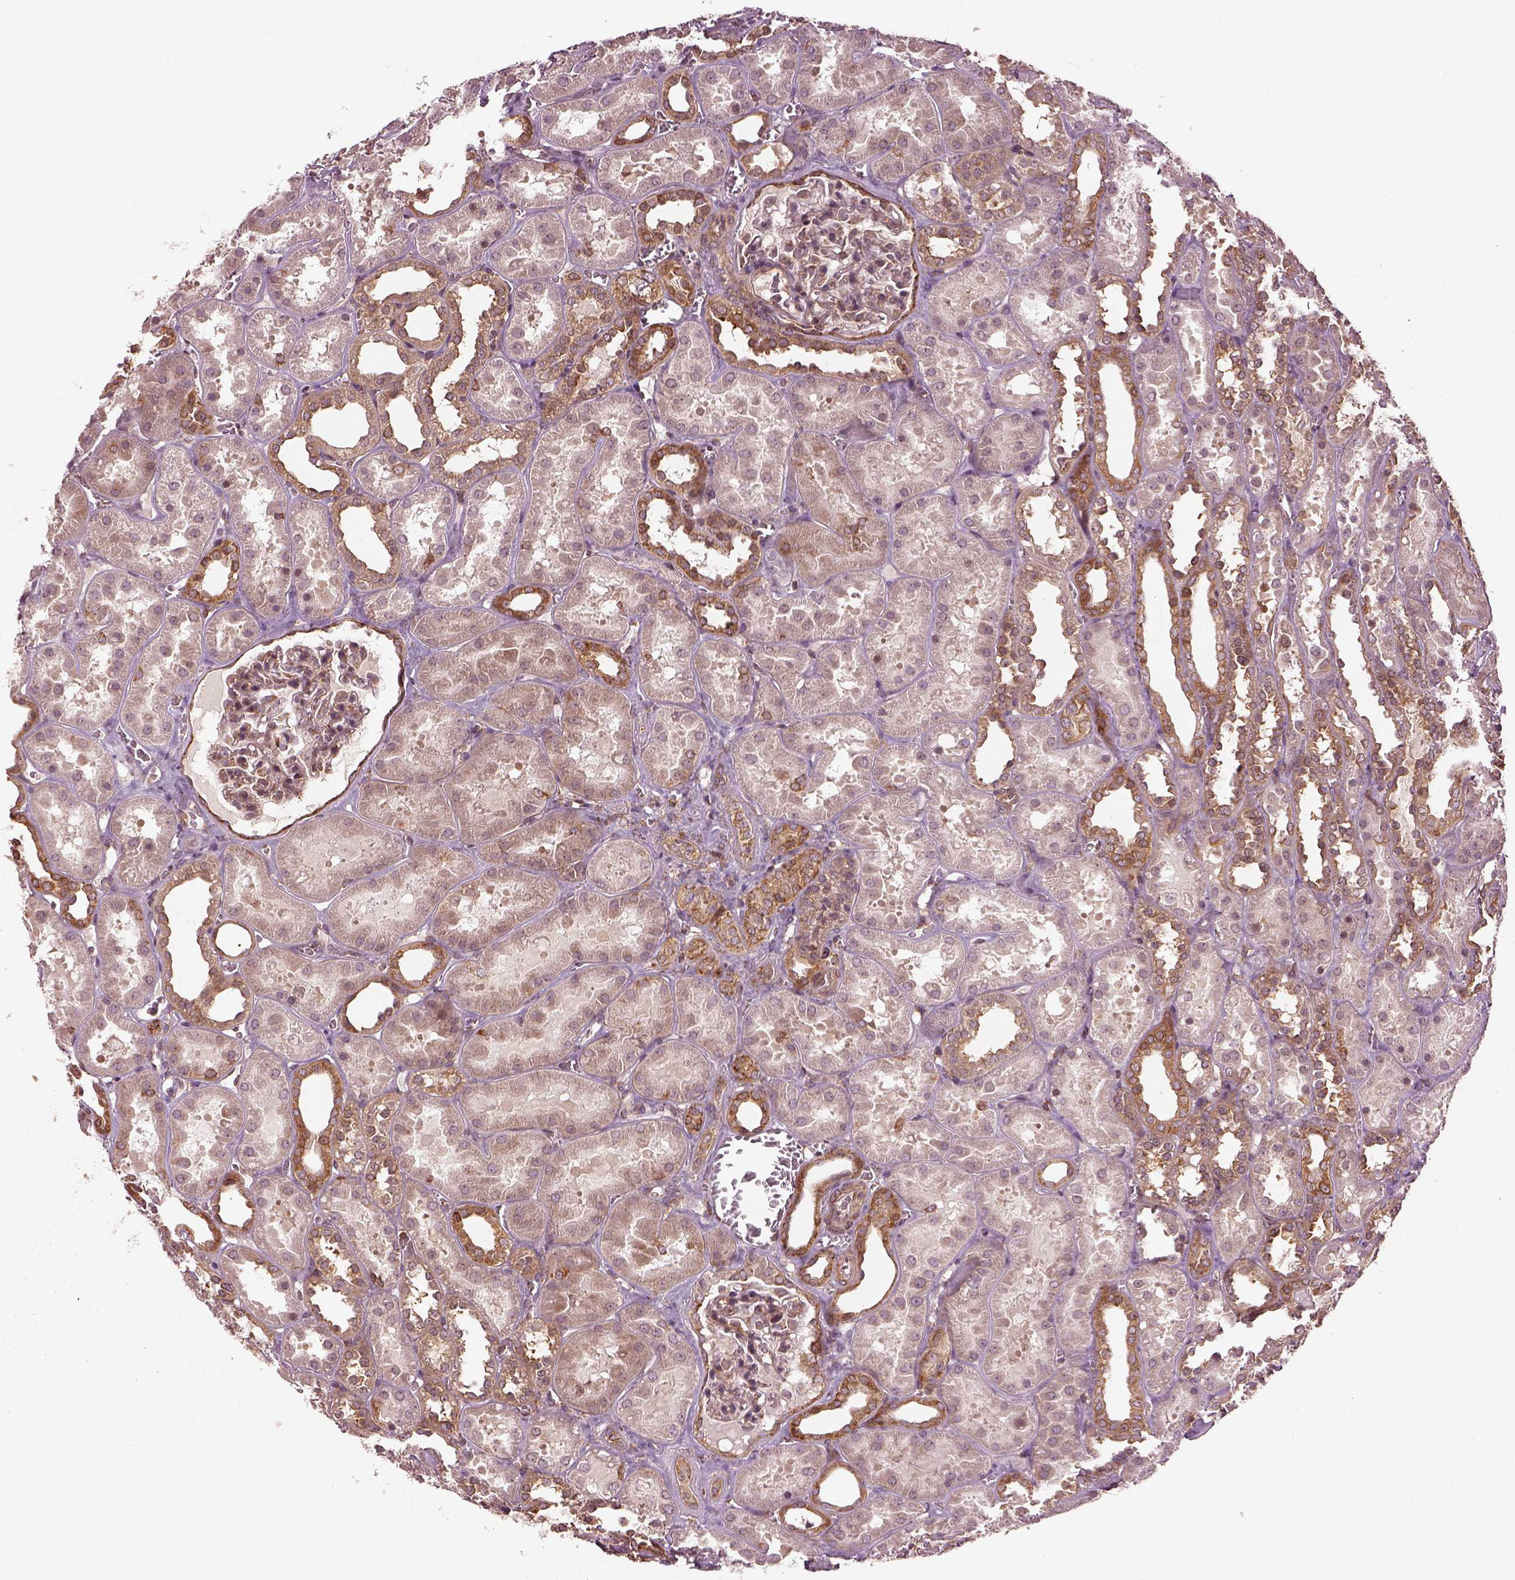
{"staining": {"intensity": "moderate", "quantity": "25%-75%", "location": "cytoplasmic/membranous"}, "tissue": "kidney", "cell_type": "Cells in glomeruli", "image_type": "normal", "snomed": [{"axis": "morphology", "description": "Normal tissue, NOS"}, {"axis": "topography", "description": "Kidney"}], "caption": "This histopathology image displays benign kidney stained with immunohistochemistry to label a protein in brown. The cytoplasmic/membranous of cells in glomeruli show moderate positivity for the protein. Nuclei are counter-stained blue.", "gene": "LSM14A", "patient": {"sex": "female", "age": 41}}